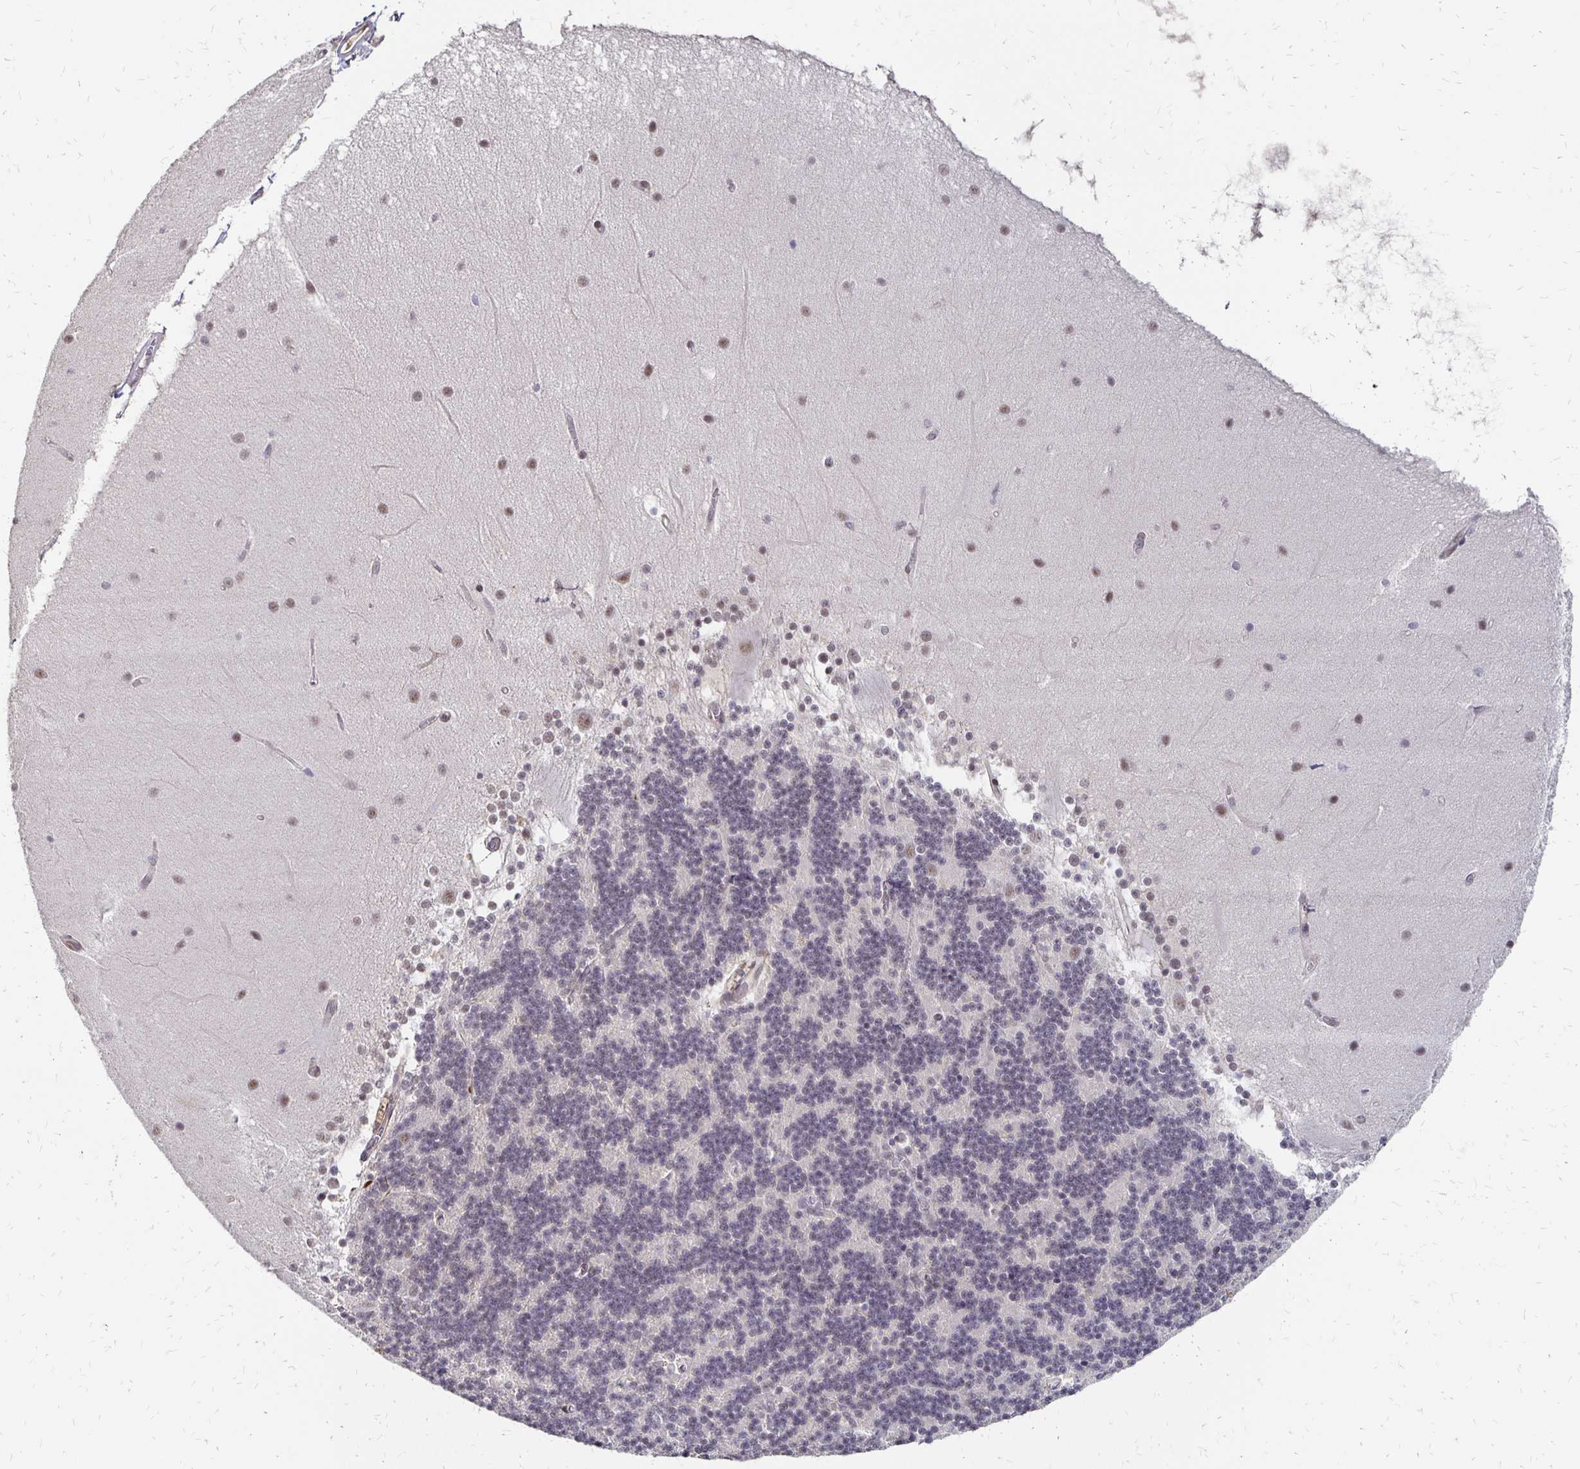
{"staining": {"intensity": "weak", "quantity": "25%-75%", "location": "nuclear"}, "tissue": "cerebellum", "cell_type": "Cells in granular layer", "image_type": "normal", "snomed": [{"axis": "morphology", "description": "Normal tissue, NOS"}, {"axis": "topography", "description": "Cerebellum"}], "caption": "Cerebellum stained with DAB (3,3'-diaminobenzidine) immunohistochemistry exhibits low levels of weak nuclear positivity in approximately 25%-75% of cells in granular layer. The protein is shown in brown color, while the nuclei are stained blue.", "gene": "CLASRP", "patient": {"sex": "female", "age": 54}}